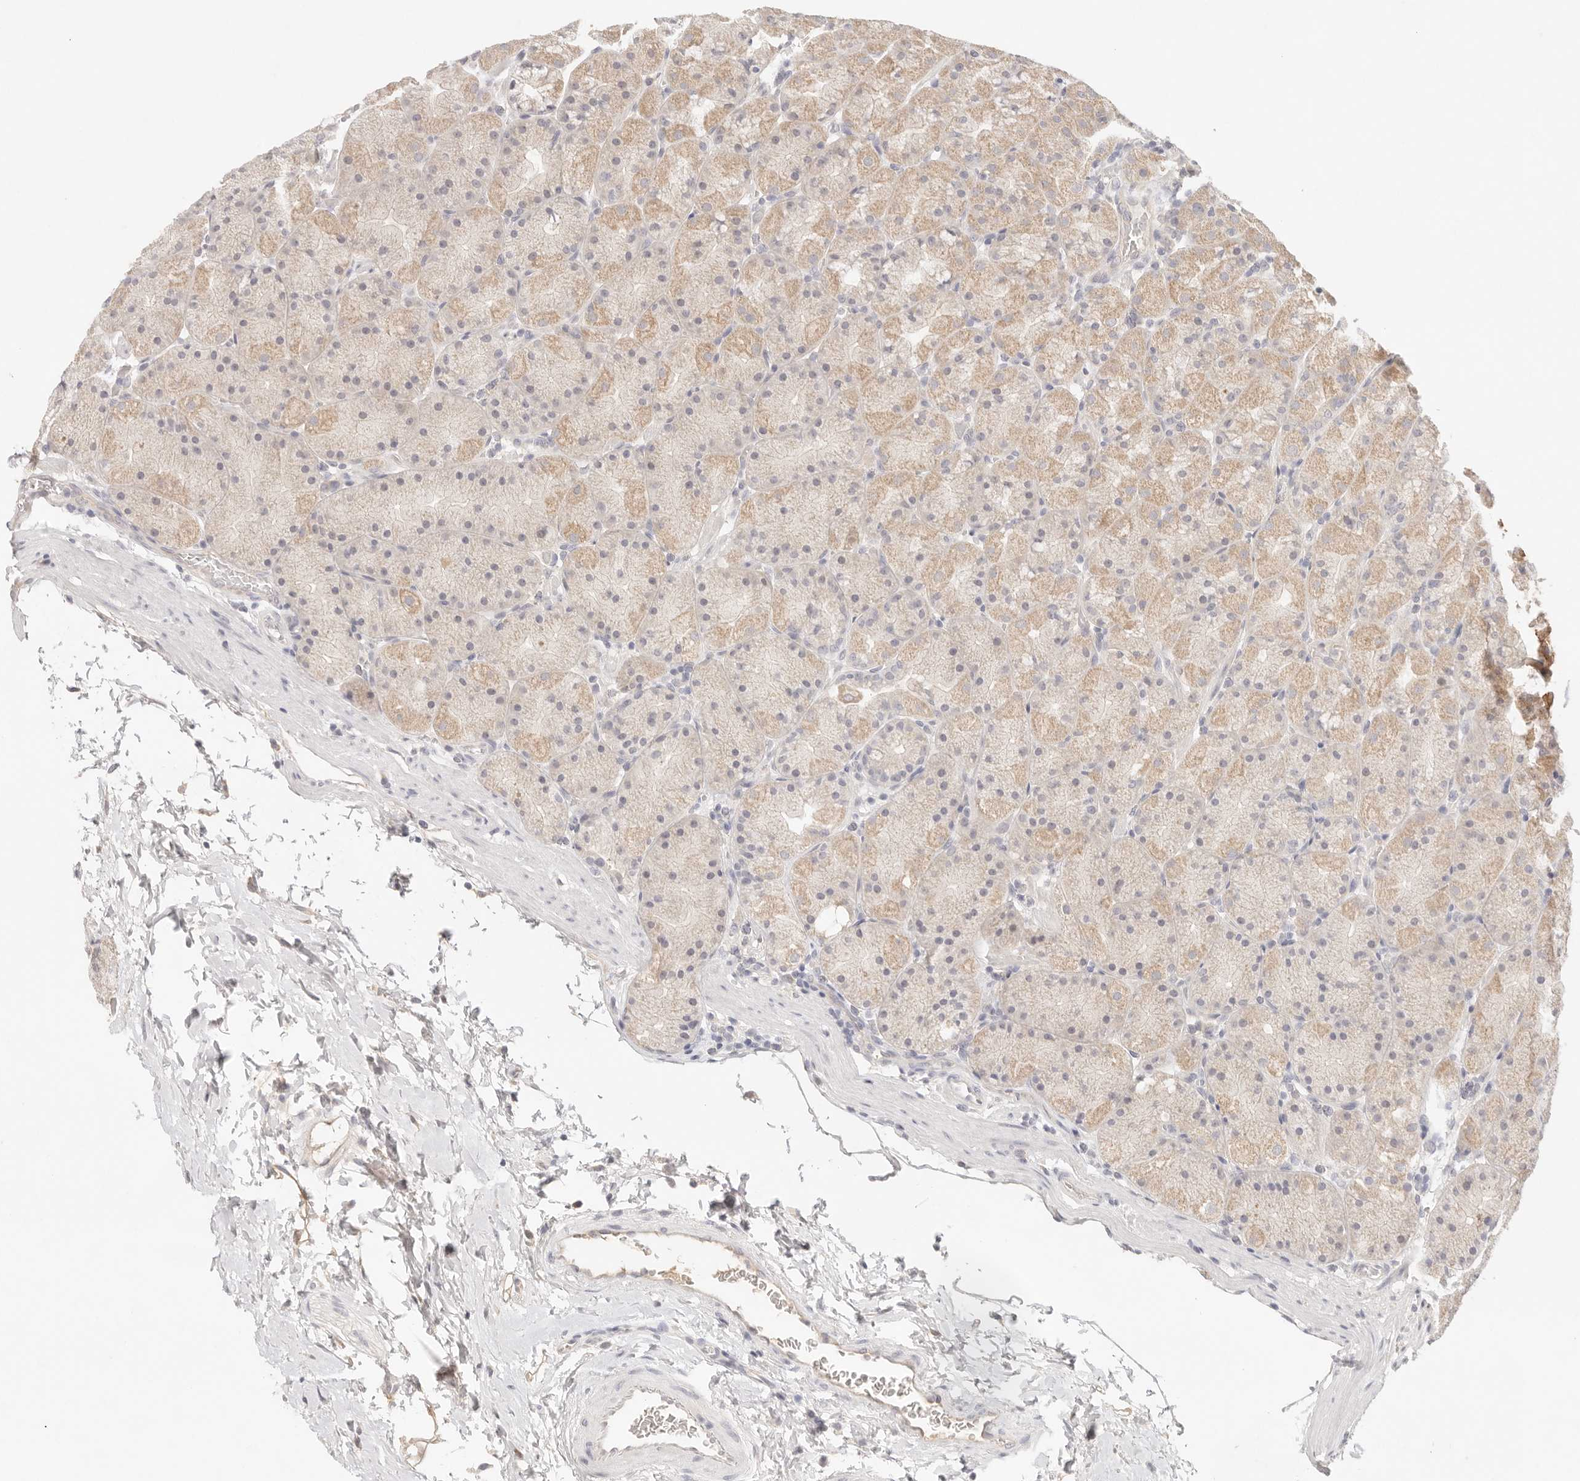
{"staining": {"intensity": "weak", "quantity": "25%-75%", "location": "cytoplasmic/membranous"}, "tissue": "stomach", "cell_type": "Glandular cells", "image_type": "normal", "snomed": [{"axis": "morphology", "description": "Normal tissue, NOS"}, {"axis": "topography", "description": "Stomach, upper"}, {"axis": "topography", "description": "Stomach"}], "caption": "Immunohistochemical staining of normal human stomach displays low levels of weak cytoplasmic/membranous expression in about 25%-75% of glandular cells. The staining is performed using DAB brown chromogen to label protein expression. The nuclei are counter-stained blue using hematoxylin.", "gene": "SPHK1", "patient": {"sex": "male", "age": 48}}